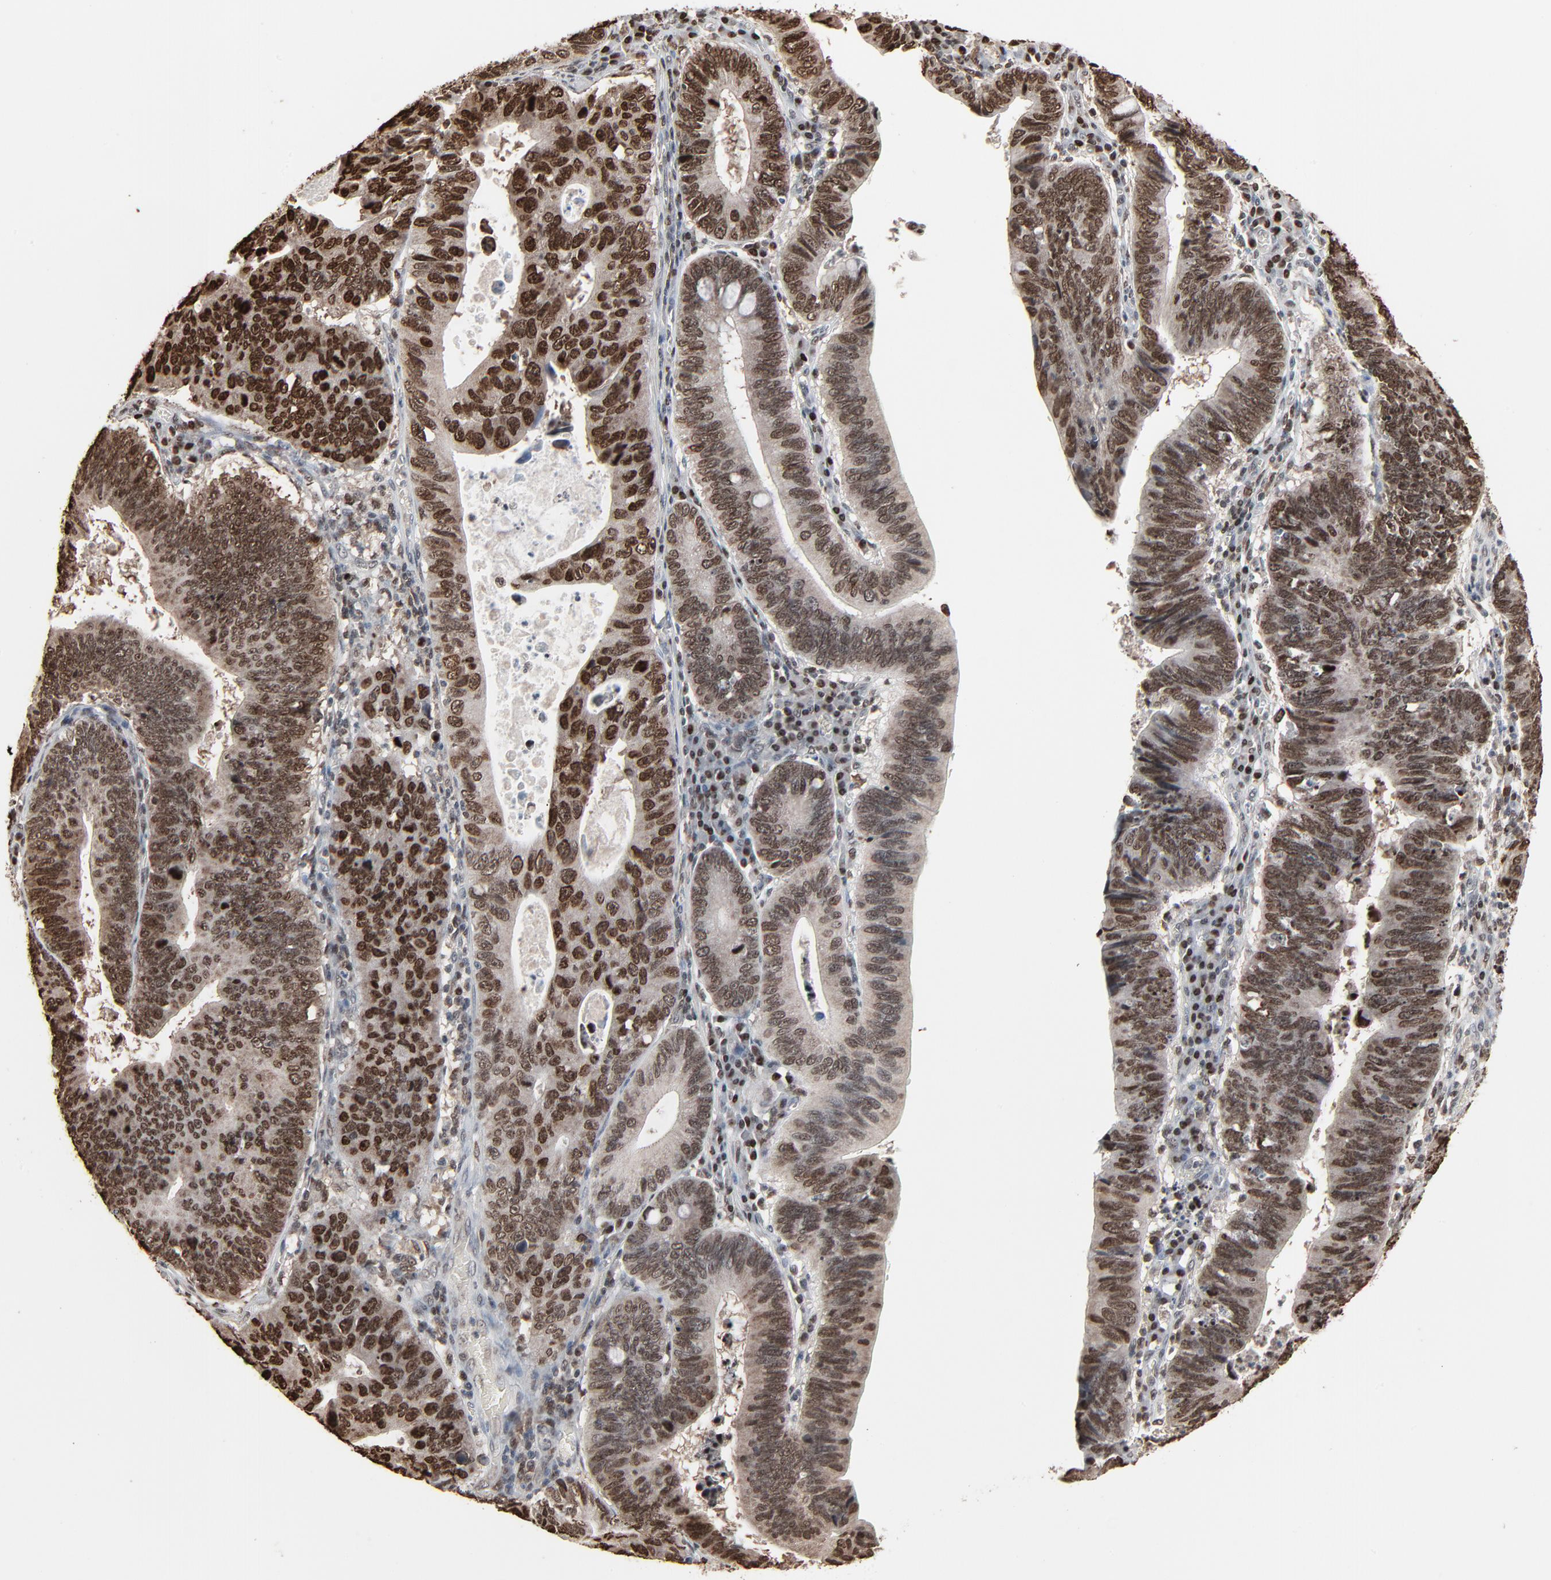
{"staining": {"intensity": "strong", "quantity": ">75%", "location": "nuclear"}, "tissue": "stomach cancer", "cell_type": "Tumor cells", "image_type": "cancer", "snomed": [{"axis": "morphology", "description": "Adenocarcinoma, NOS"}, {"axis": "topography", "description": "Stomach"}], "caption": "Immunohistochemistry (IHC) (DAB) staining of human stomach adenocarcinoma demonstrates strong nuclear protein positivity in approximately >75% of tumor cells.", "gene": "RPS6KA3", "patient": {"sex": "male", "age": 59}}